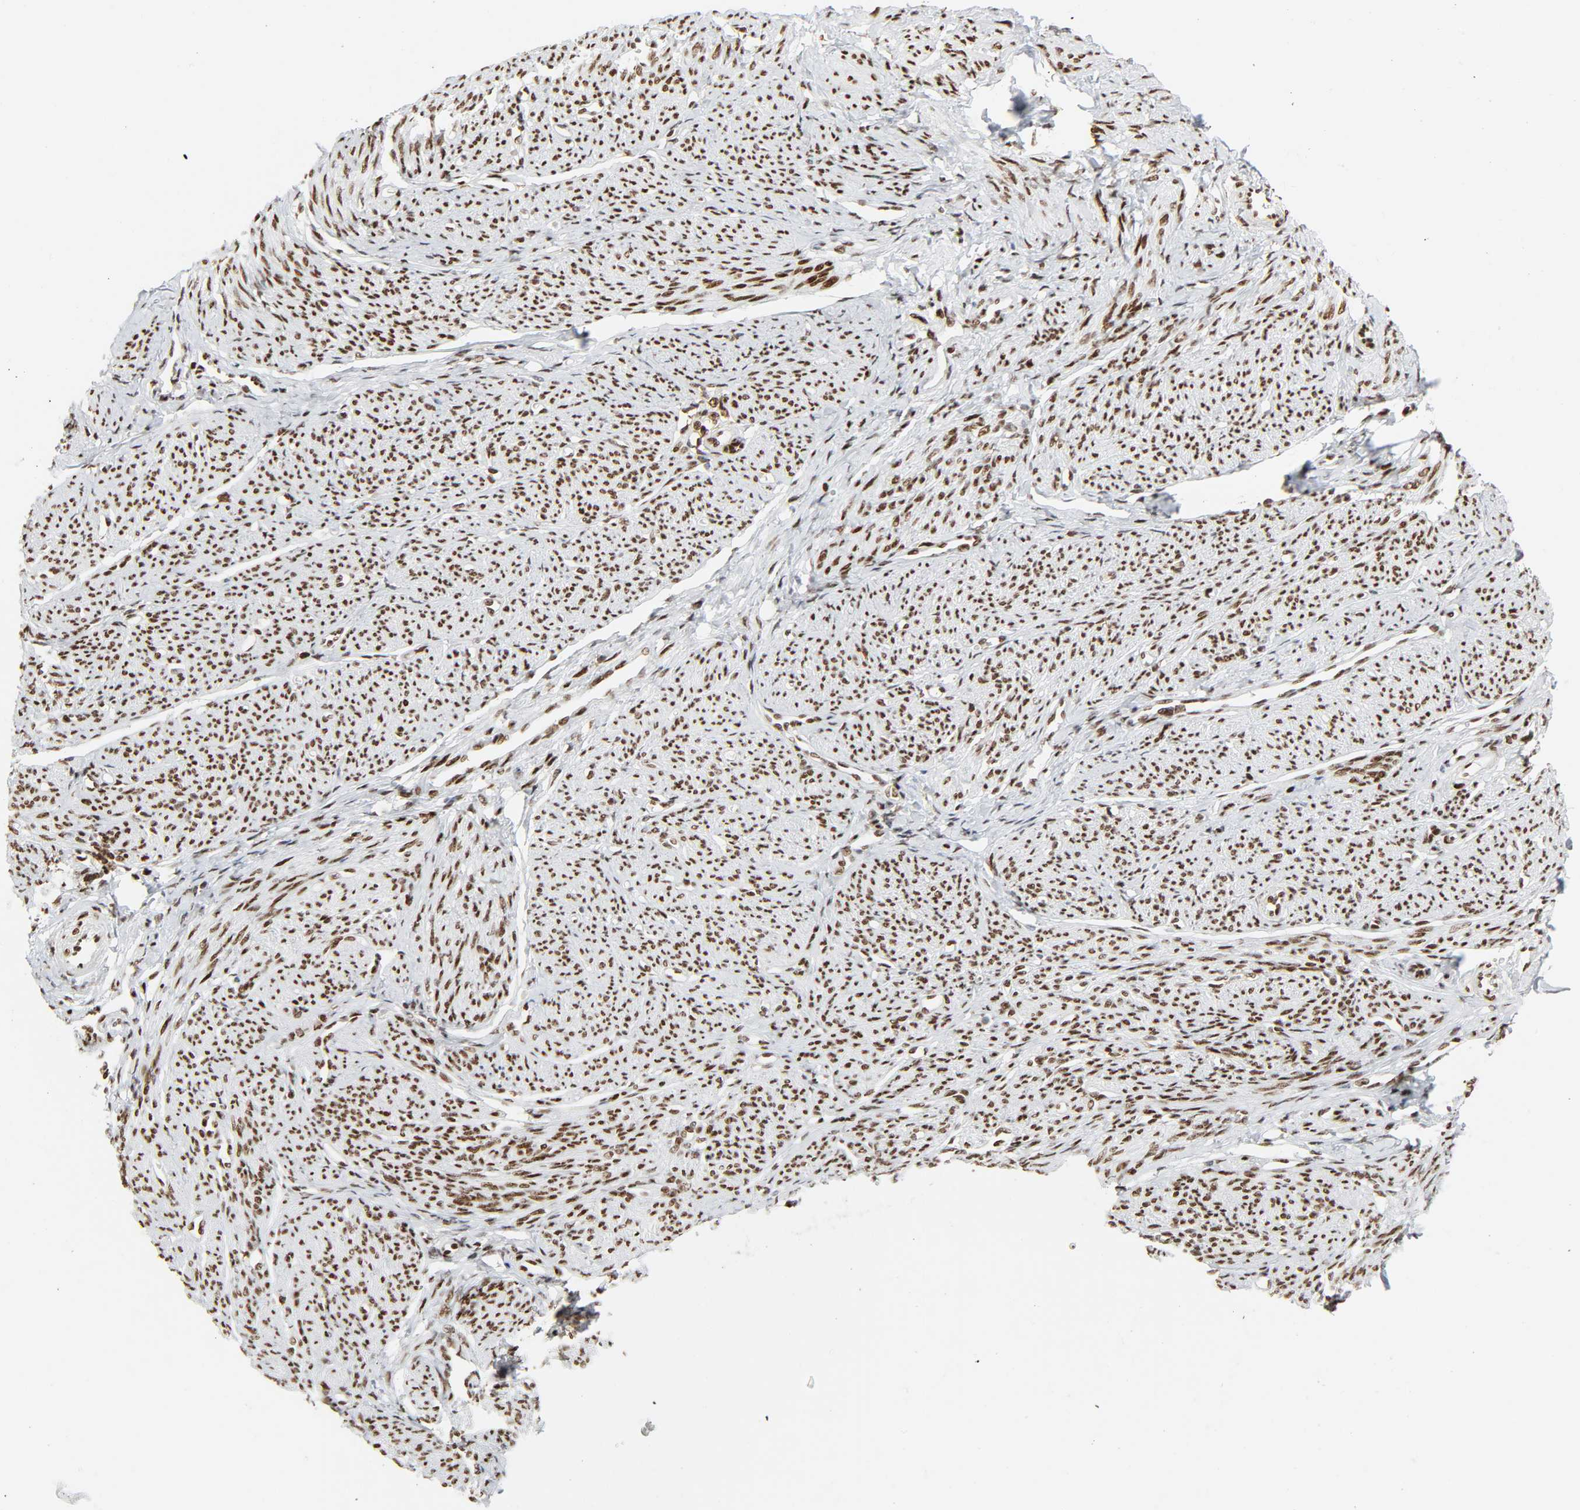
{"staining": {"intensity": "moderate", "quantity": ">75%", "location": "nuclear"}, "tissue": "smooth muscle", "cell_type": "Smooth muscle cells", "image_type": "normal", "snomed": [{"axis": "morphology", "description": "Normal tissue, NOS"}, {"axis": "topography", "description": "Smooth muscle"}], "caption": "Approximately >75% of smooth muscle cells in unremarkable human smooth muscle demonstrate moderate nuclear protein staining as visualized by brown immunohistochemical staining.", "gene": "WAS", "patient": {"sex": "female", "age": 65}}